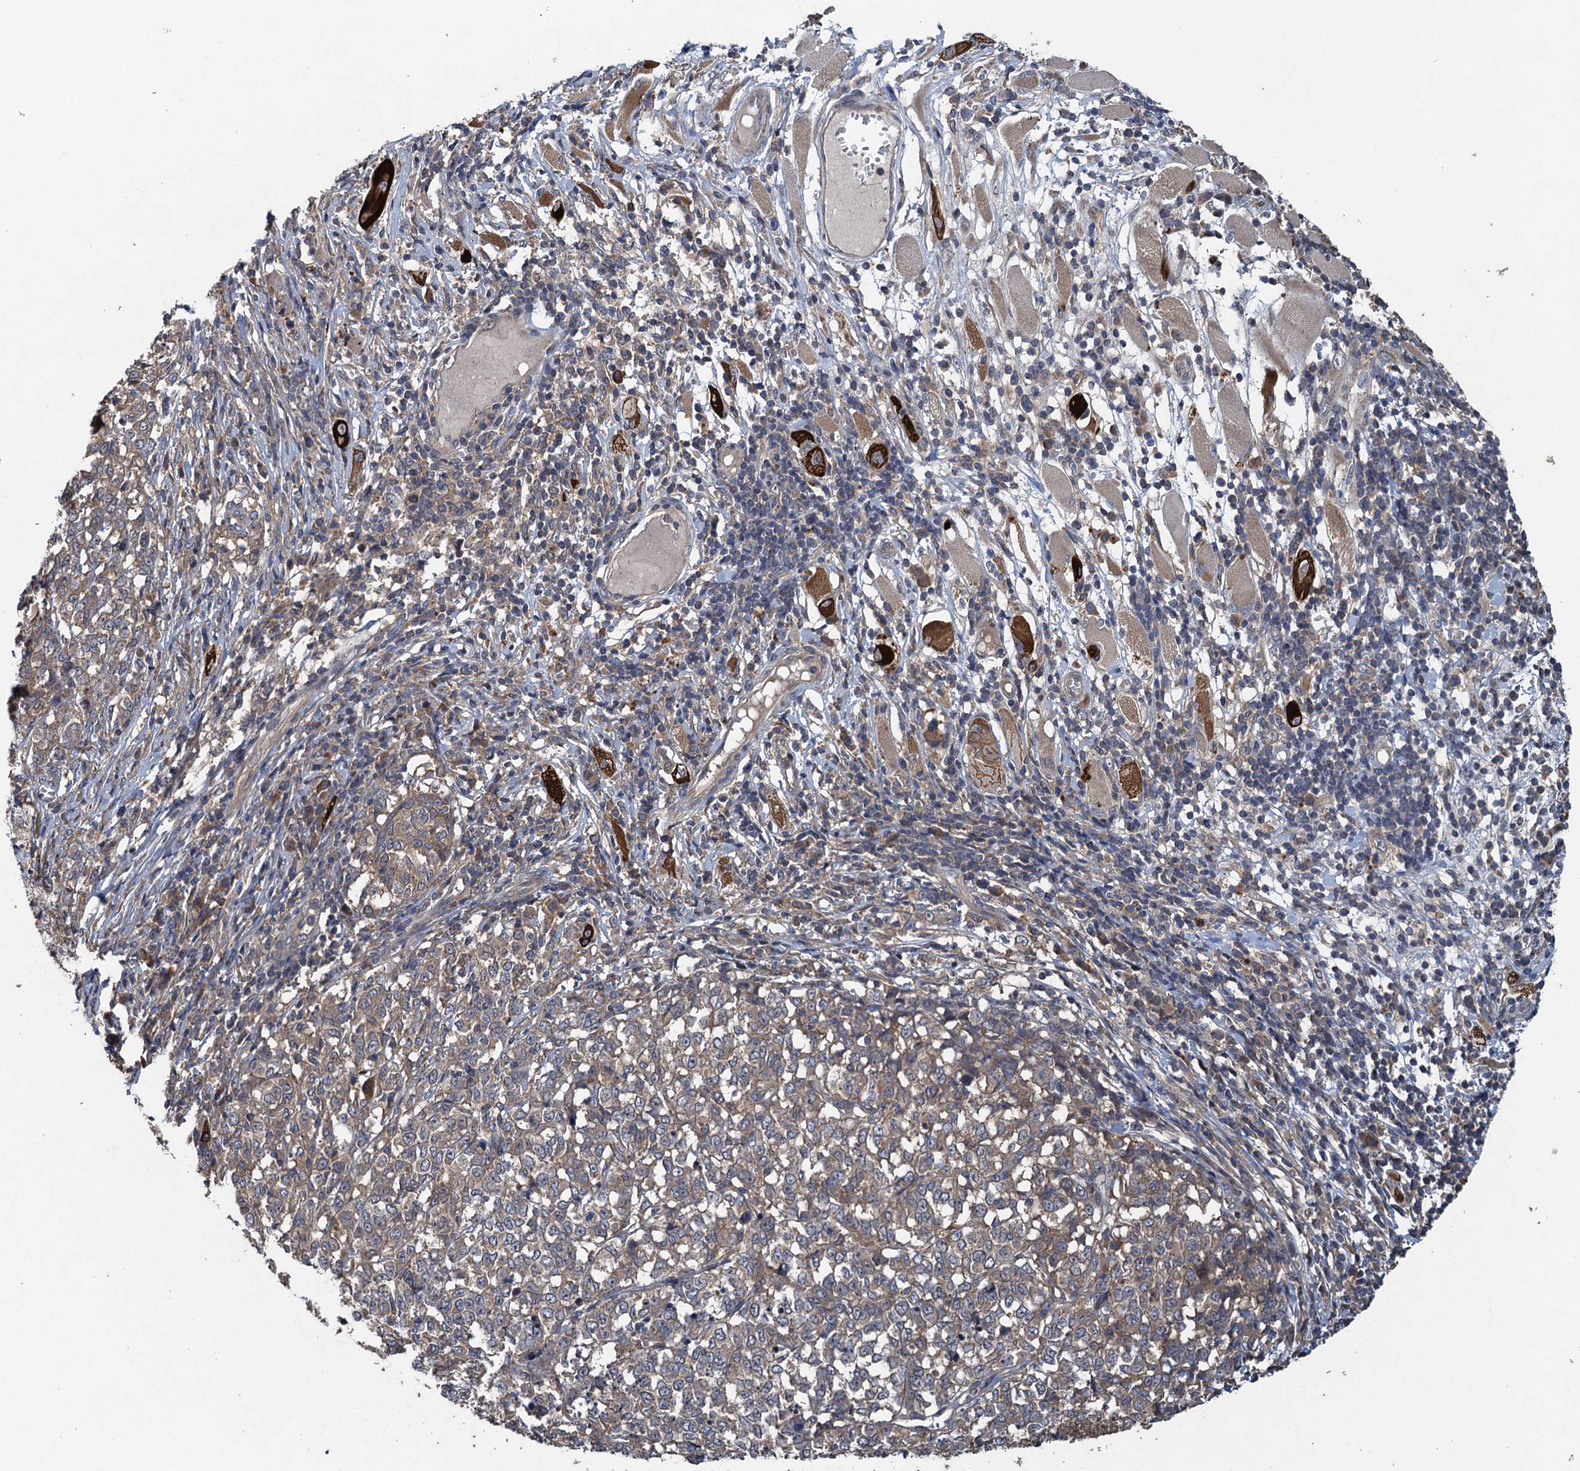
{"staining": {"intensity": "weak", "quantity": "25%-75%", "location": "cytoplasmic/membranous"}, "tissue": "melanoma", "cell_type": "Tumor cells", "image_type": "cancer", "snomed": [{"axis": "morphology", "description": "Malignant melanoma, NOS"}, {"axis": "topography", "description": "Skin"}], "caption": "DAB immunohistochemical staining of malignant melanoma demonstrates weak cytoplasmic/membranous protein expression in about 25%-75% of tumor cells. Immunohistochemistry (ihc) stains the protein in brown and the nuclei are stained blue.", "gene": "CNTN5", "patient": {"sex": "female", "age": 72}}